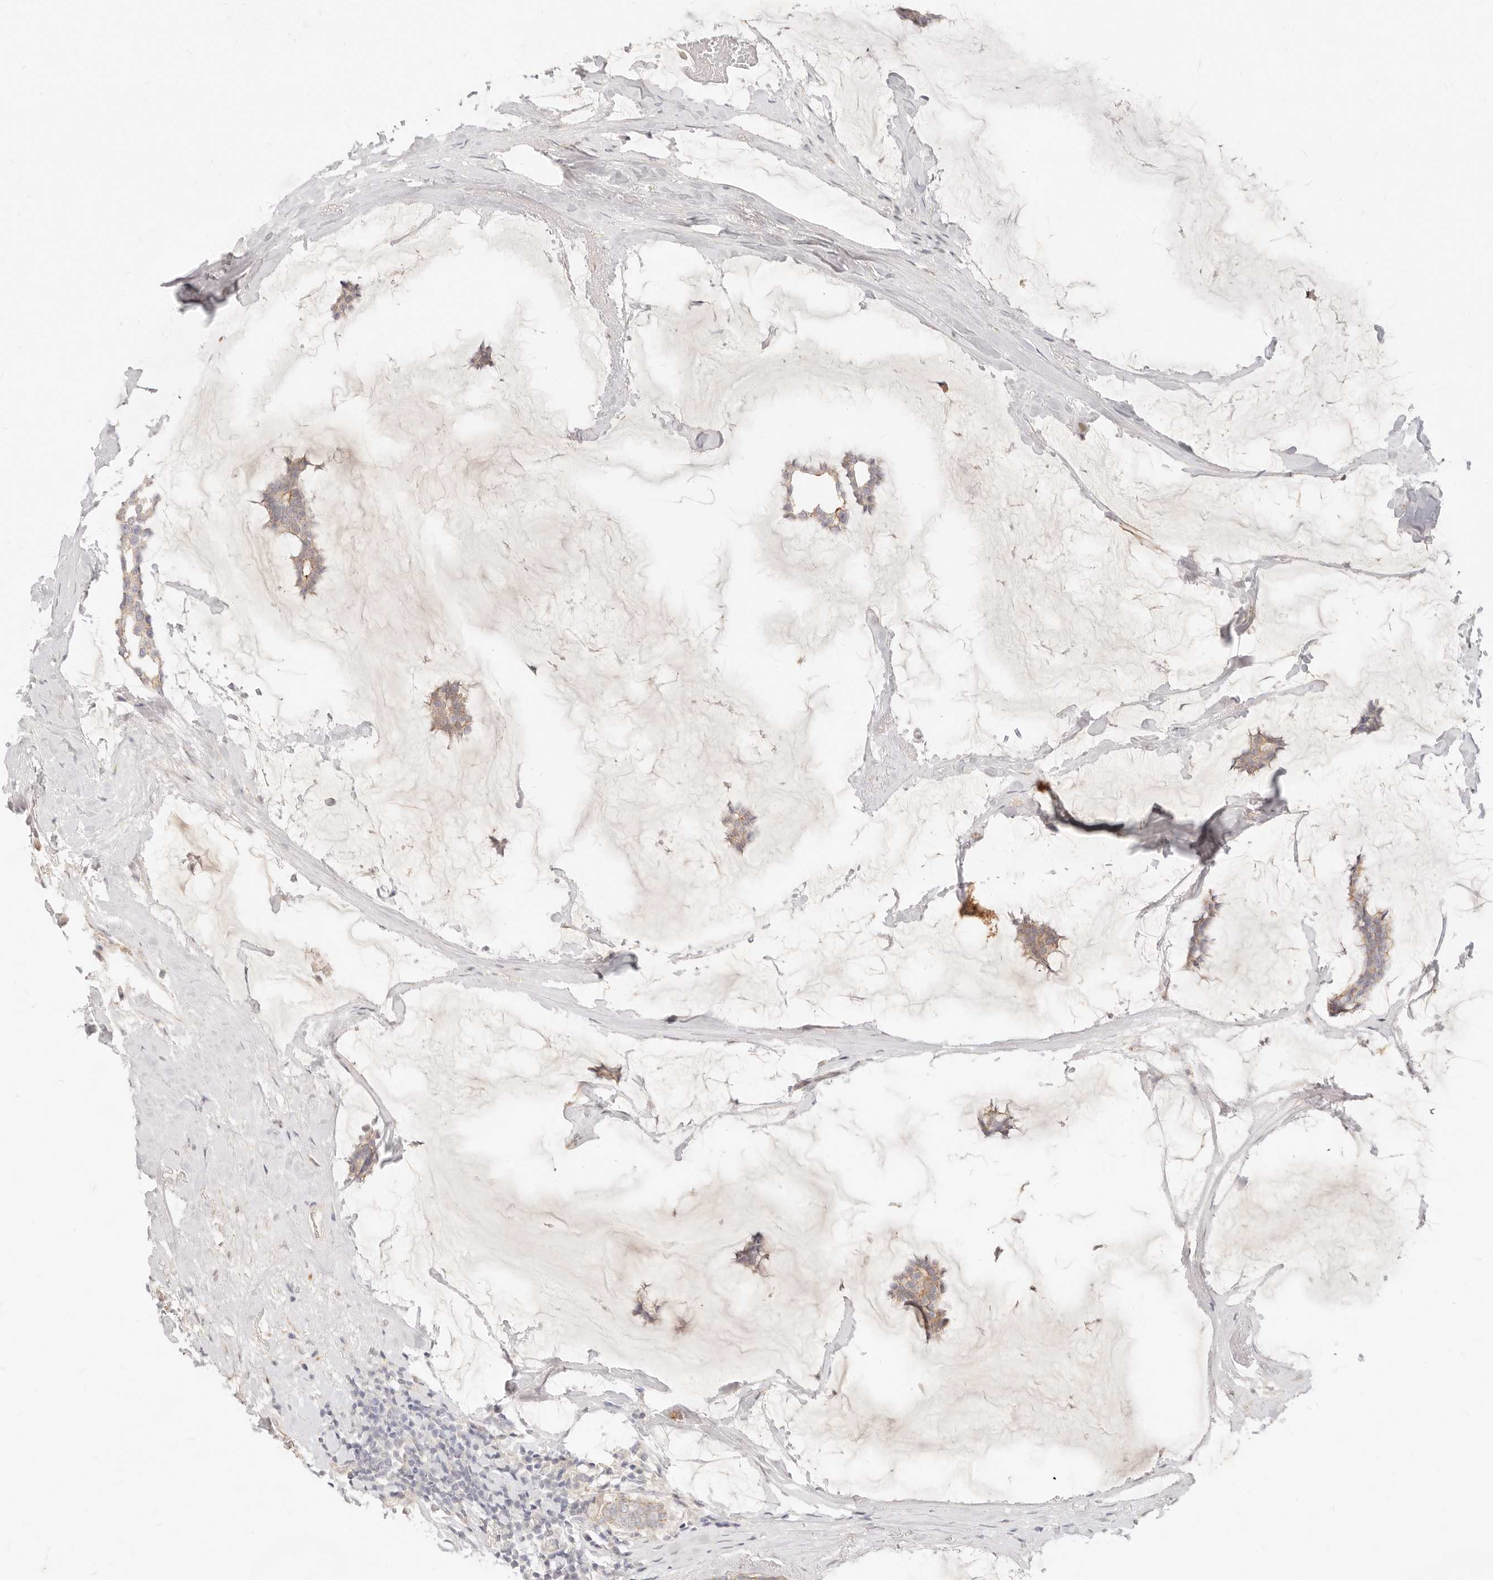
{"staining": {"intensity": "weak", "quantity": ">75%", "location": "cytoplasmic/membranous"}, "tissue": "breast cancer", "cell_type": "Tumor cells", "image_type": "cancer", "snomed": [{"axis": "morphology", "description": "Duct carcinoma"}, {"axis": "topography", "description": "Breast"}], "caption": "Immunohistochemical staining of infiltrating ductal carcinoma (breast) demonstrates weak cytoplasmic/membranous protein positivity in approximately >75% of tumor cells.", "gene": "UBXN10", "patient": {"sex": "female", "age": 93}}